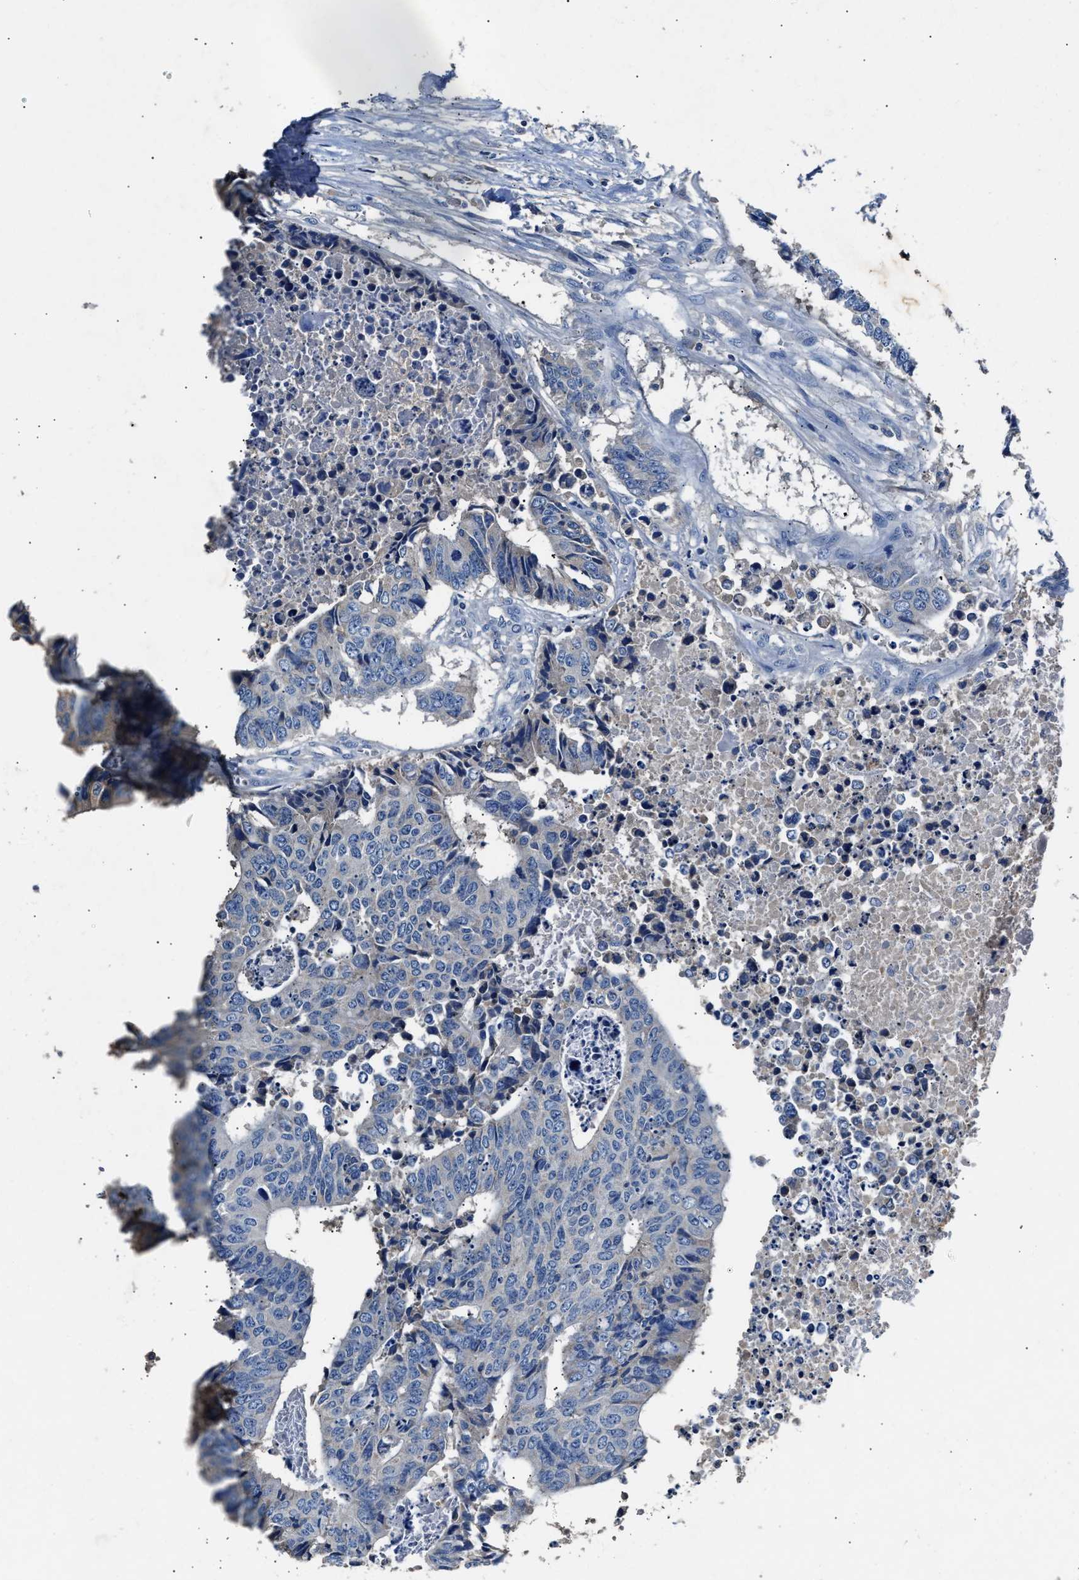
{"staining": {"intensity": "negative", "quantity": "none", "location": "none"}, "tissue": "colorectal cancer", "cell_type": "Tumor cells", "image_type": "cancer", "snomed": [{"axis": "morphology", "description": "Adenocarcinoma, NOS"}, {"axis": "topography", "description": "Rectum"}], "caption": "The photomicrograph displays no staining of tumor cells in colorectal cancer (adenocarcinoma). The staining was performed using DAB to visualize the protein expression in brown, while the nuclei were stained in blue with hematoxylin (Magnification: 20x).", "gene": "SLCO2B1", "patient": {"sex": "male", "age": 84}}